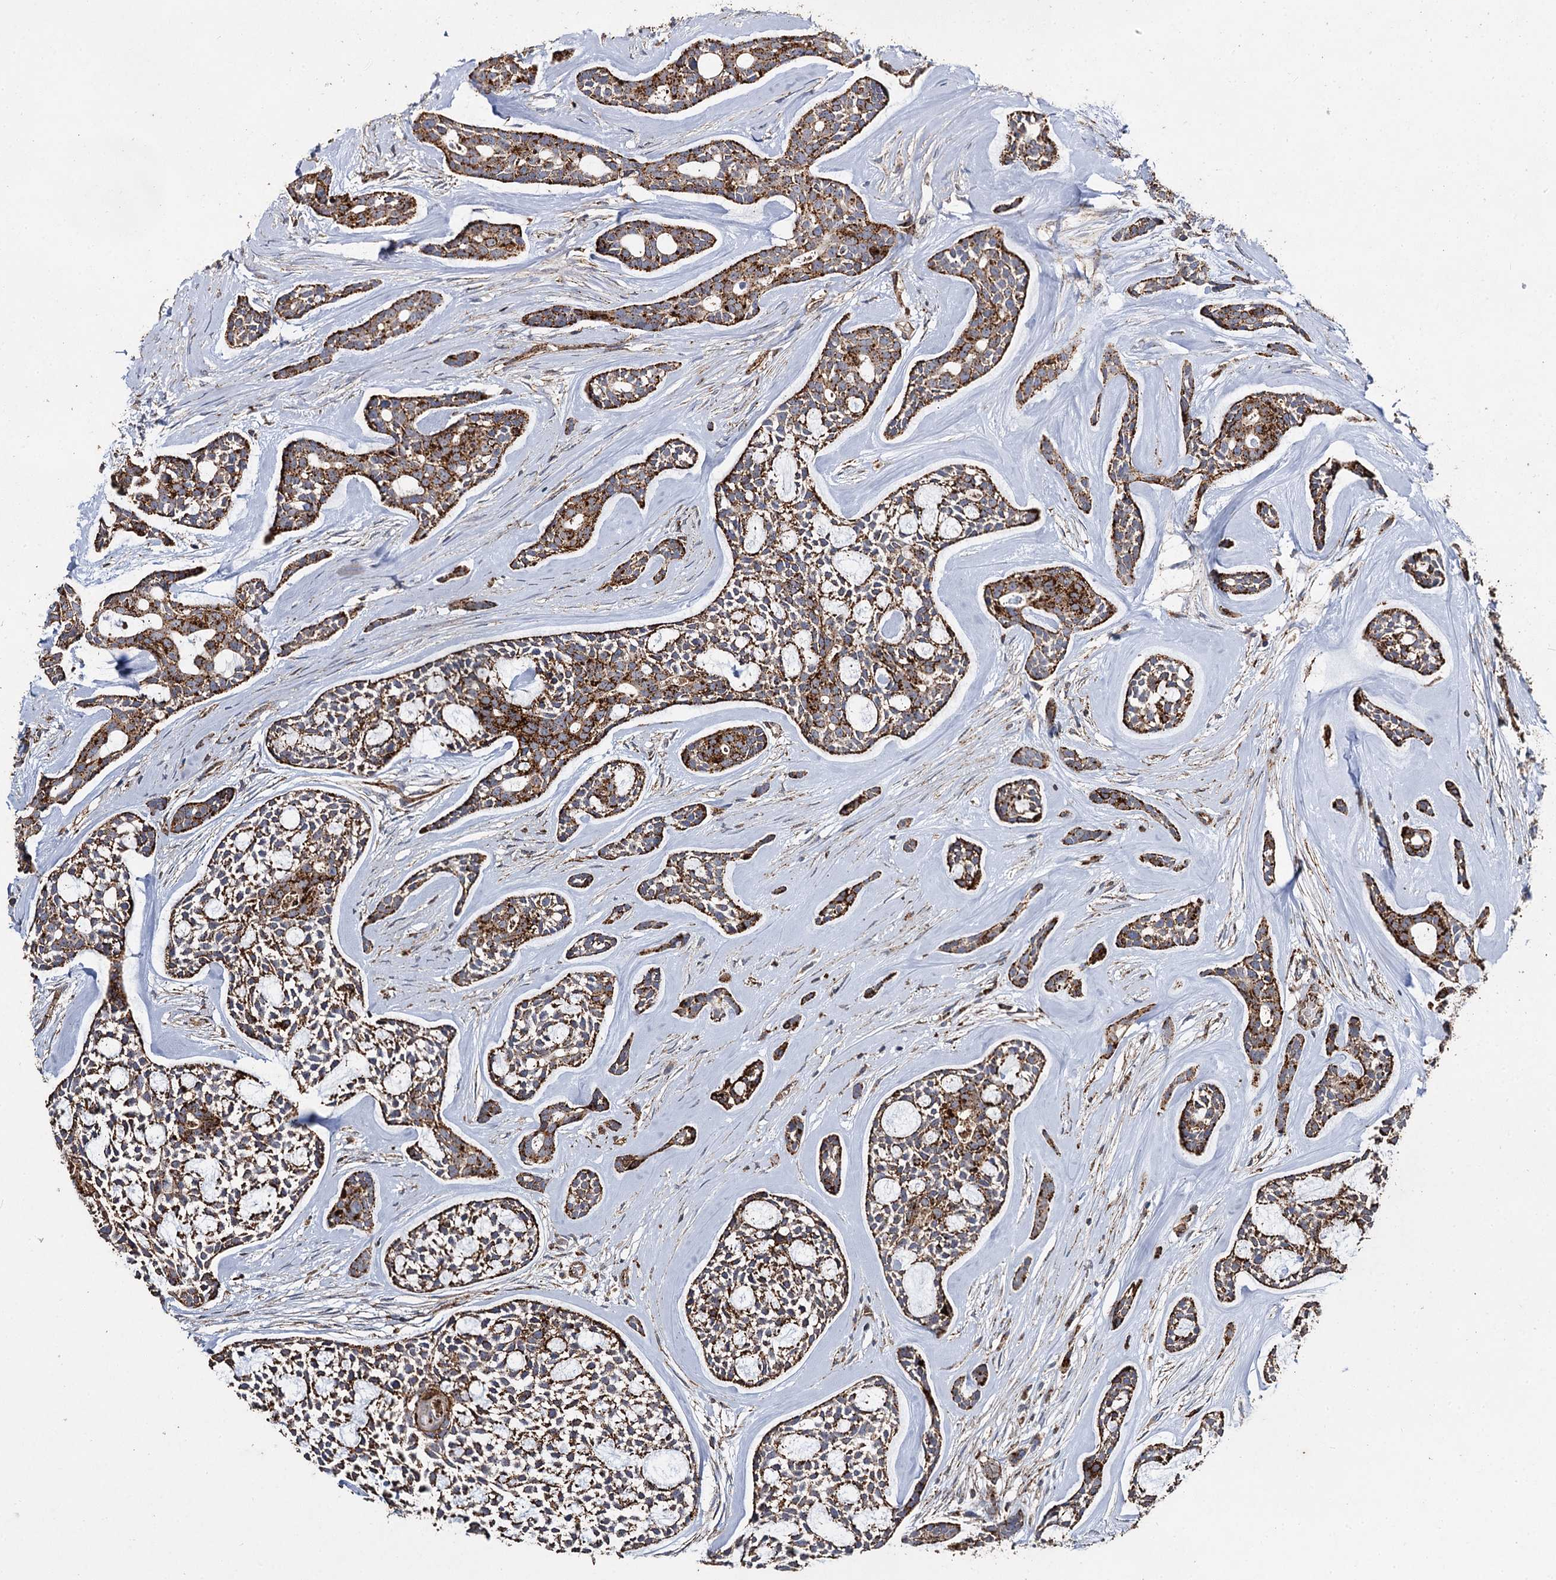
{"staining": {"intensity": "strong", "quantity": ">75%", "location": "cytoplasmic/membranous"}, "tissue": "head and neck cancer", "cell_type": "Tumor cells", "image_type": "cancer", "snomed": [{"axis": "morphology", "description": "Adenocarcinoma, NOS"}, {"axis": "topography", "description": "Subcutis"}, {"axis": "topography", "description": "Head-Neck"}], "caption": "This photomicrograph exhibits IHC staining of human adenocarcinoma (head and neck), with high strong cytoplasmic/membranous positivity in about >75% of tumor cells.", "gene": "GBA1", "patient": {"sex": "female", "age": 73}}